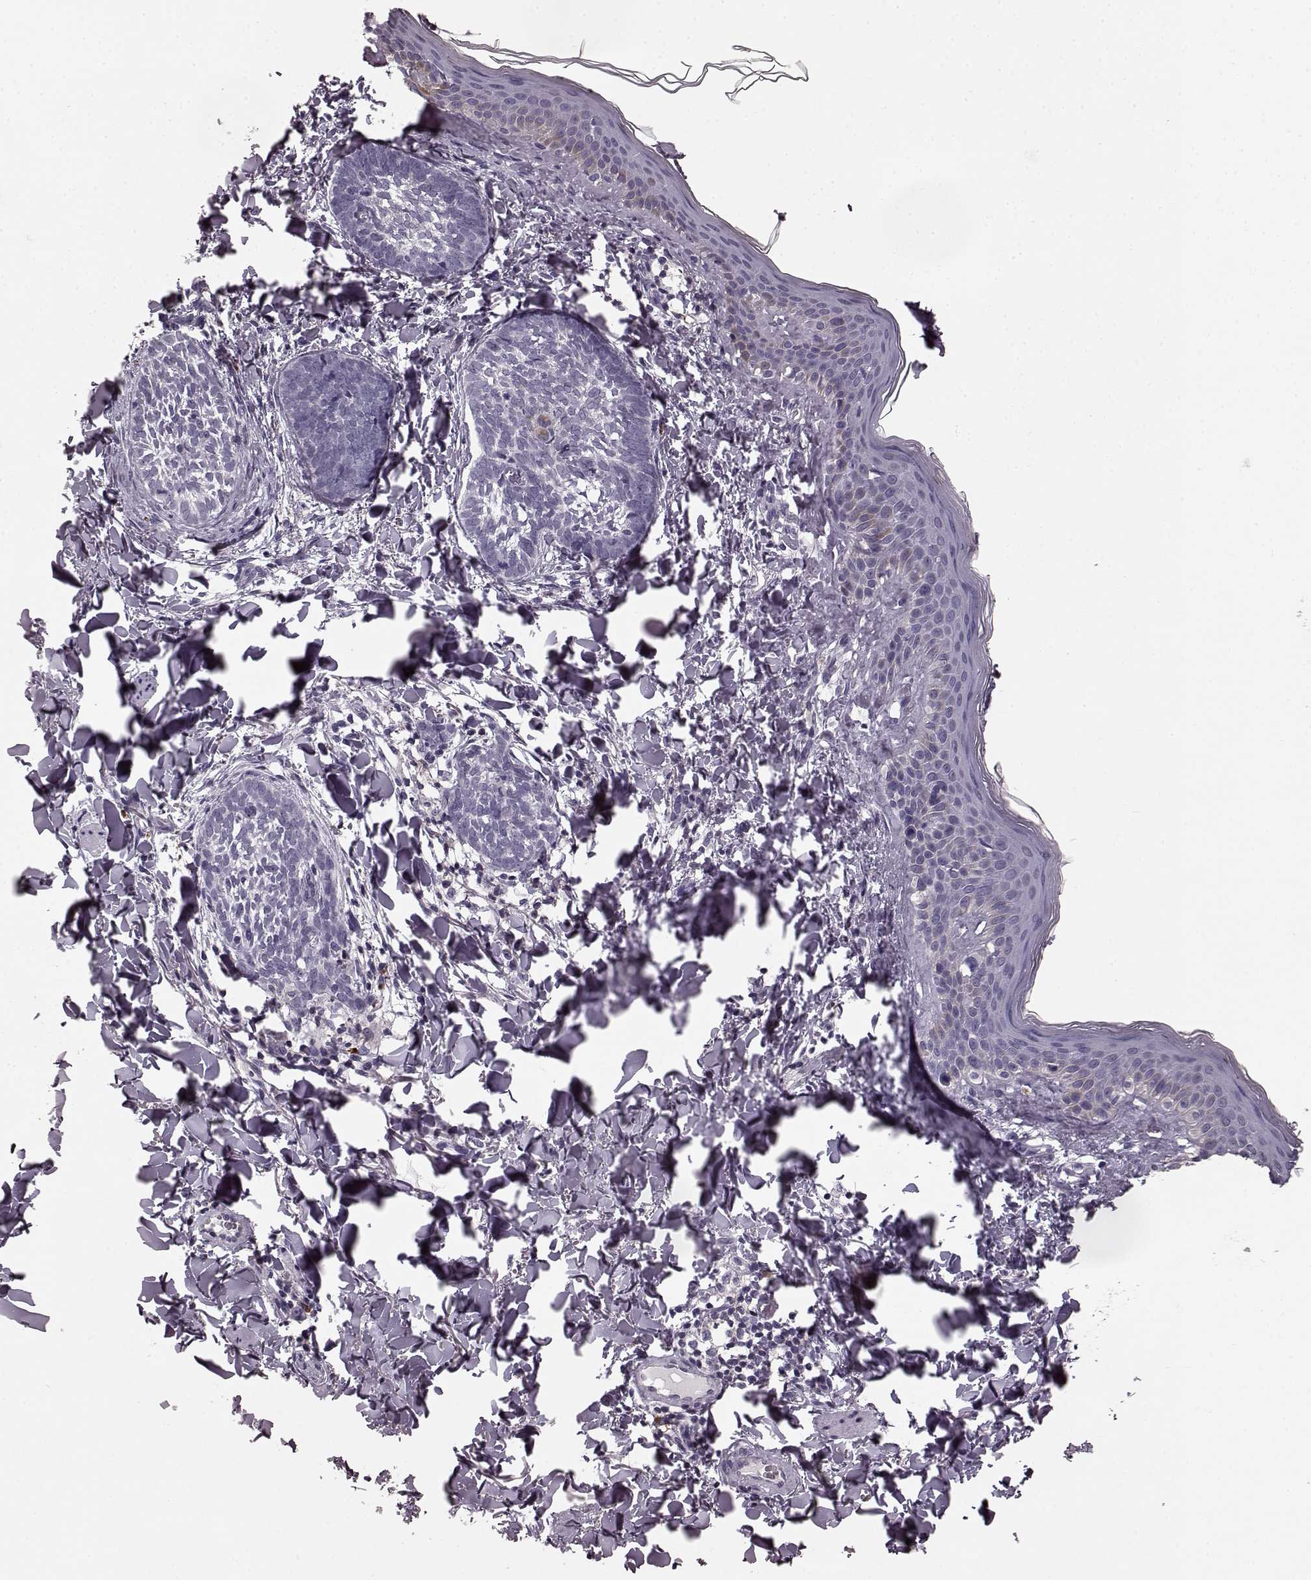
{"staining": {"intensity": "negative", "quantity": "none", "location": "none"}, "tissue": "skin cancer", "cell_type": "Tumor cells", "image_type": "cancer", "snomed": [{"axis": "morphology", "description": "Normal tissue, NOS"}, {"axis": "morphology", "description": "Basal cell carcinoma"}, {"axis": "topography", "description": "Skin"}], "caption": "Photomicrograph shows no protein expression in tumor cells of skin basal cell carcinoma tissue.", "gene": "CD28", "patient": {"sex": "male", "age": 46}}